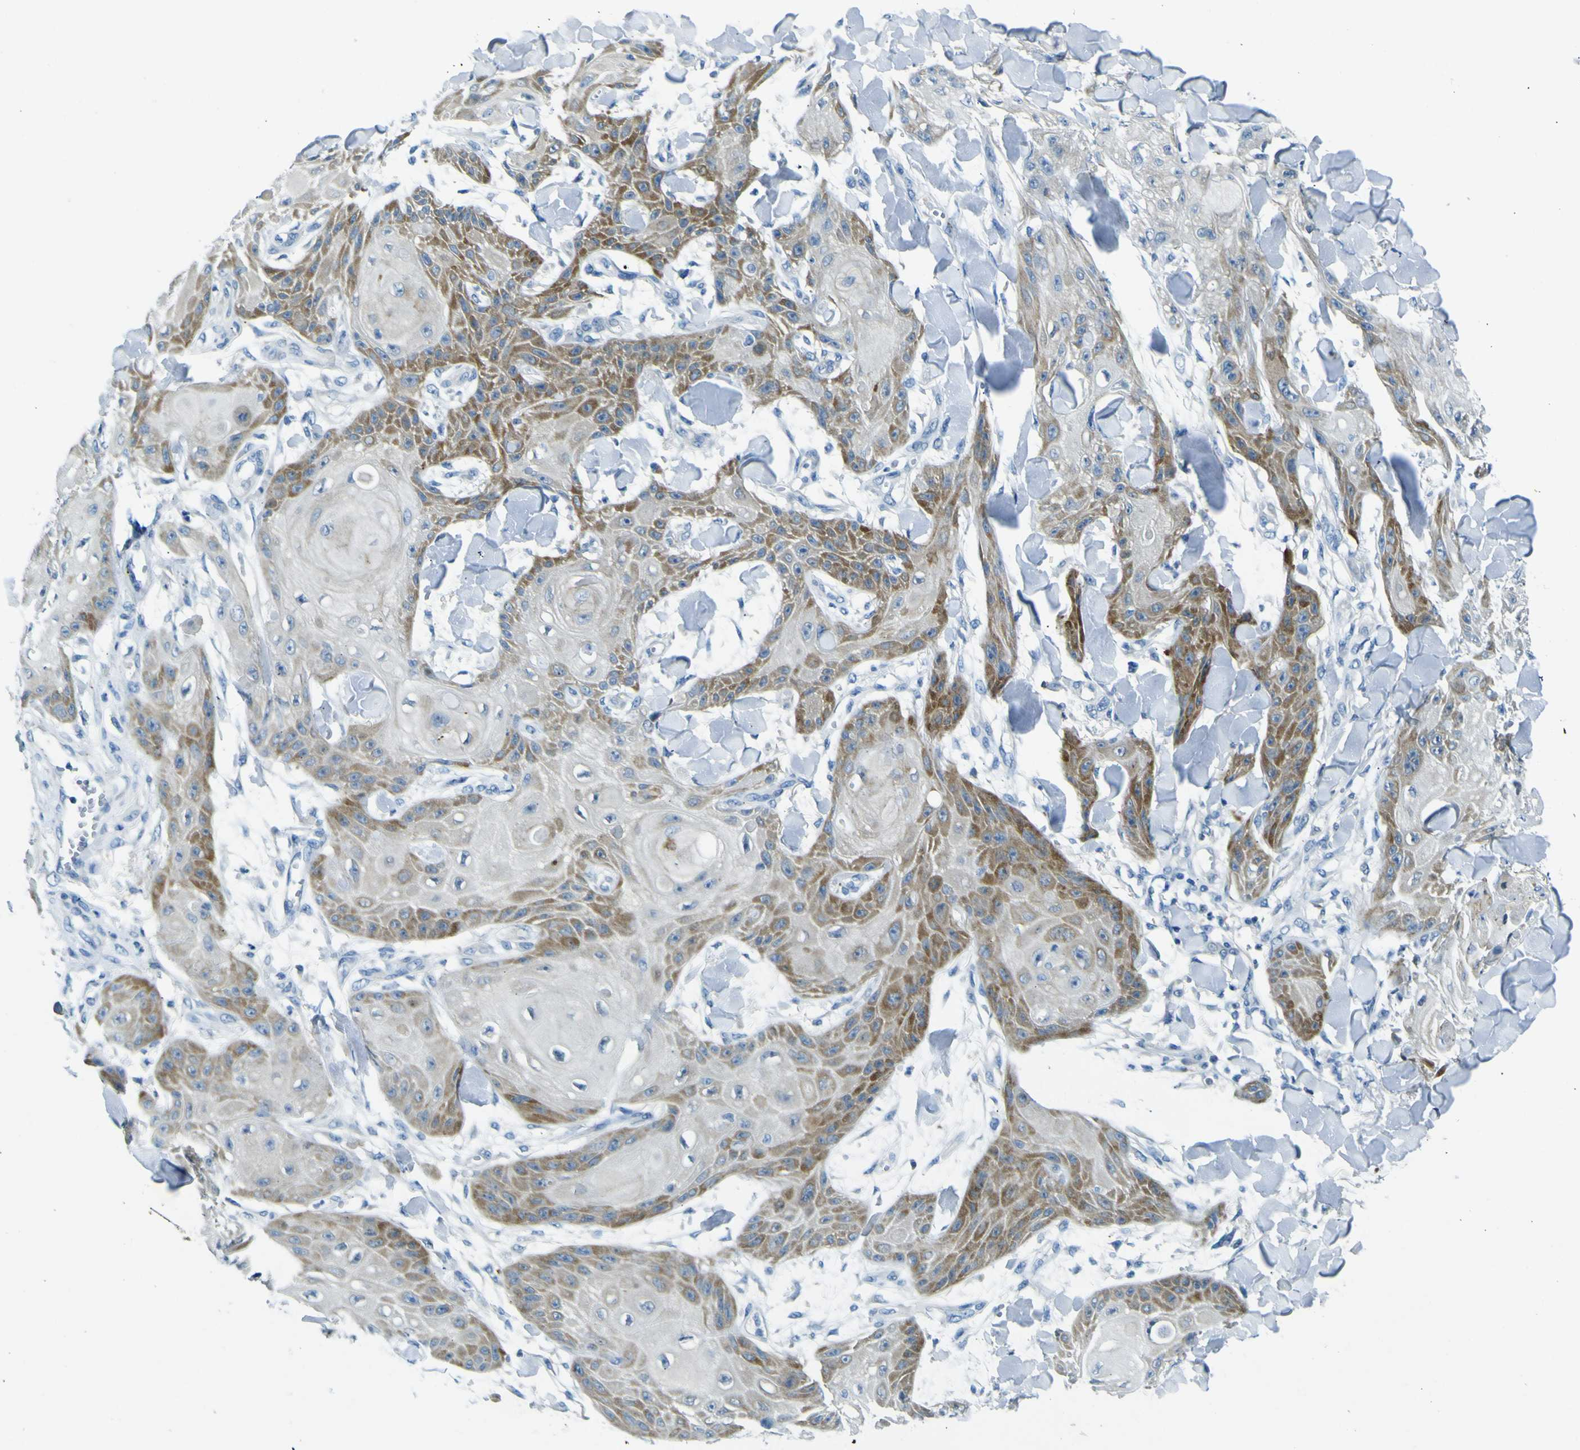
{"staining": {"intensity": "moderate", "quantity": "25%-75%", "location": "cytoplasmic/membranous"}, "tissue": "skin cancer", "cell_type": "Tumor cells", "image_type": "cancer", "snomed": [{"axis": "morphology", "description": "Squamous cell carcinoma, NOS"}, {"axis": "topography", "description": "Skin"}], "caption": "There is medium levels of moderate cytoplasmic/membranous positivity in tumor cells of skin squamous cell carcinoma, as demonstrated by immunohistochemical staining (brown color).", "gene": "SORCS1", "patient": {"sex": "male", "age": 74}}